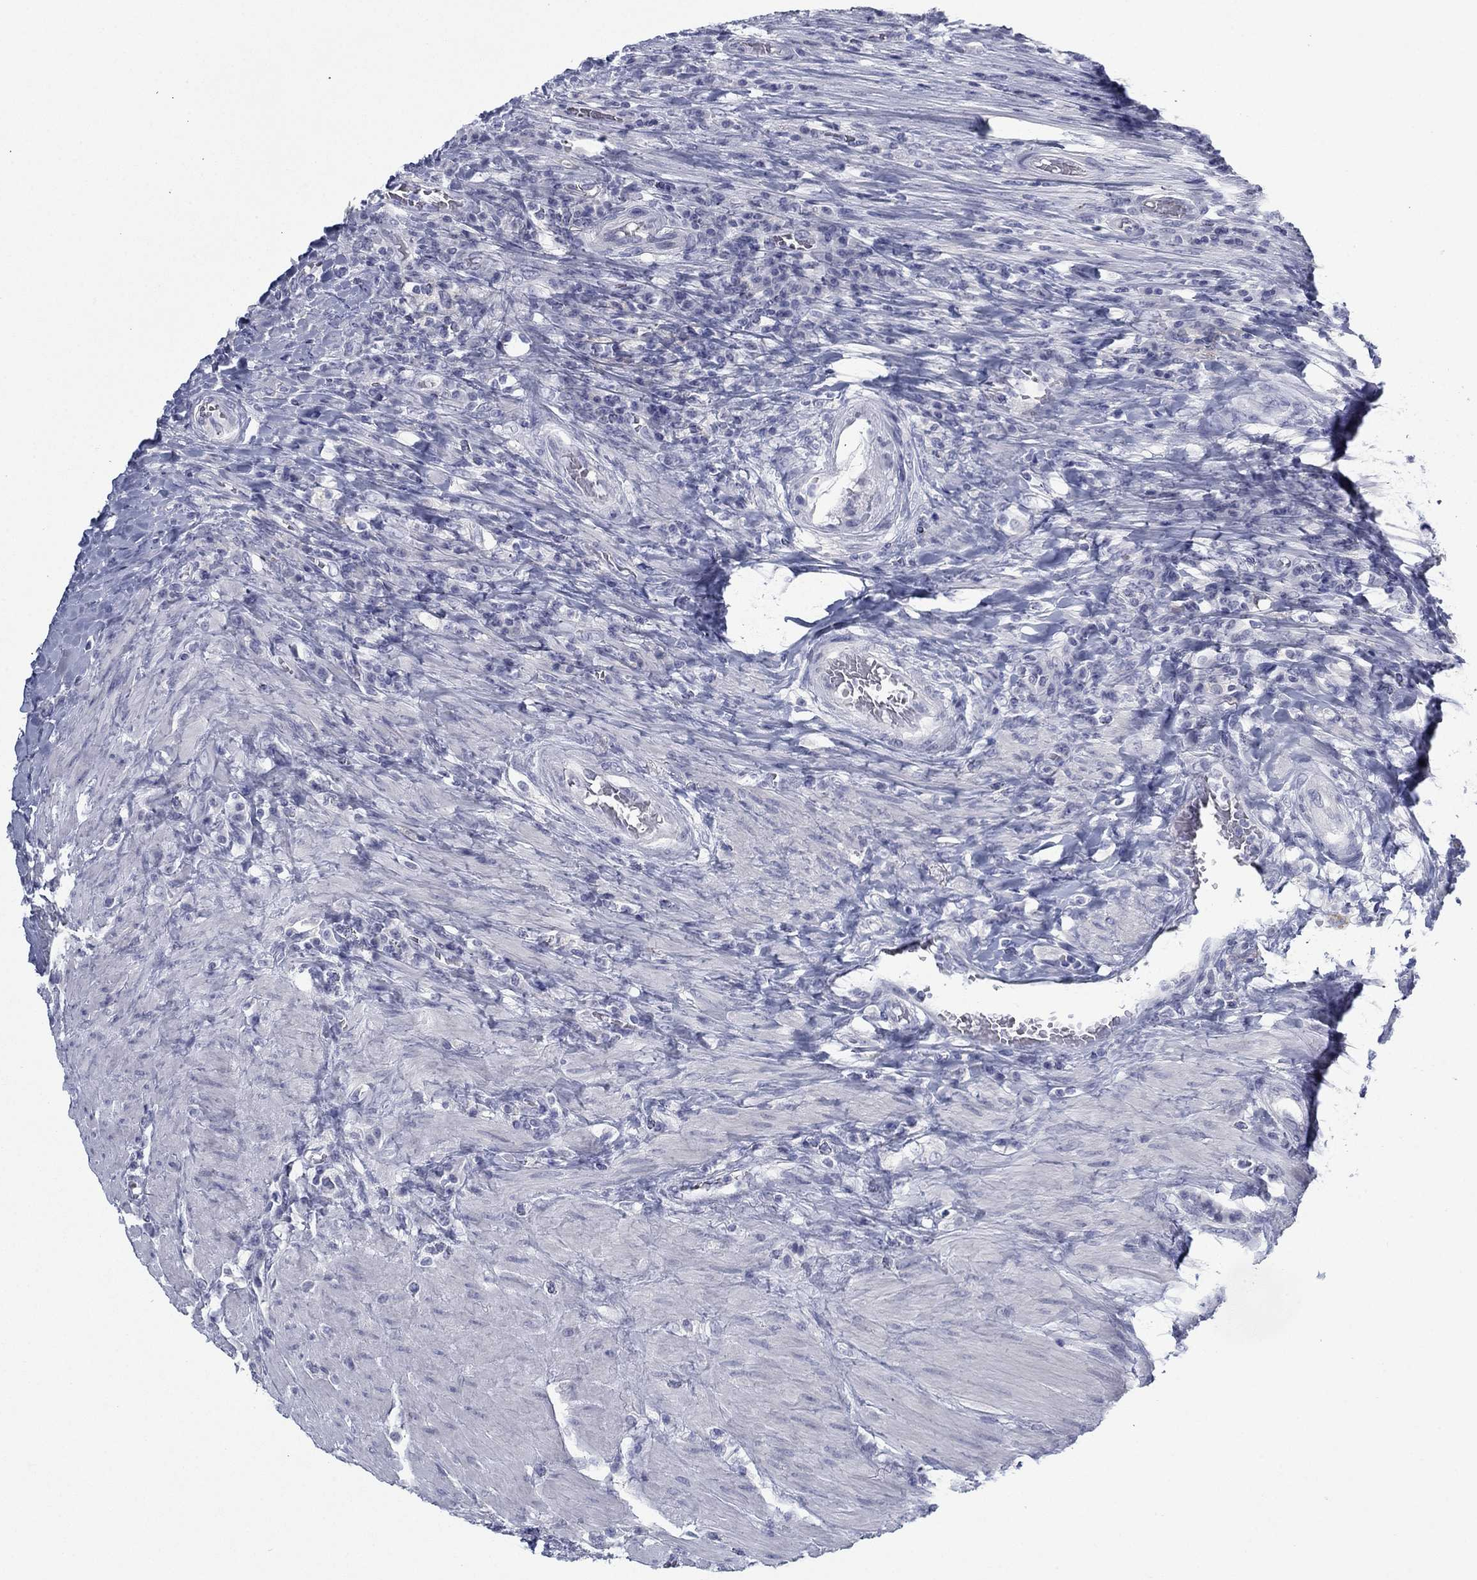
{"staining": {"intensity": "negative", "quantity": "none", "location": "none"}, "tissue": "colorectal cancer", "cell_type": "Tumor cells", "image_type": "cancer", "snomed": [{"axis": "morphology", "description": "Adenocarcinoma, NOS"}, {"axis": "topography", "description": "Colon"}], "caption": "DAB (3,3'-diaminobenzidine) immunohistochemical staining of colorectal adenocarcinoma demonstrates no significant positivity in tumor cells.", "gene": "DNAL1", "patient": {"sex": "female", "age": 86}}